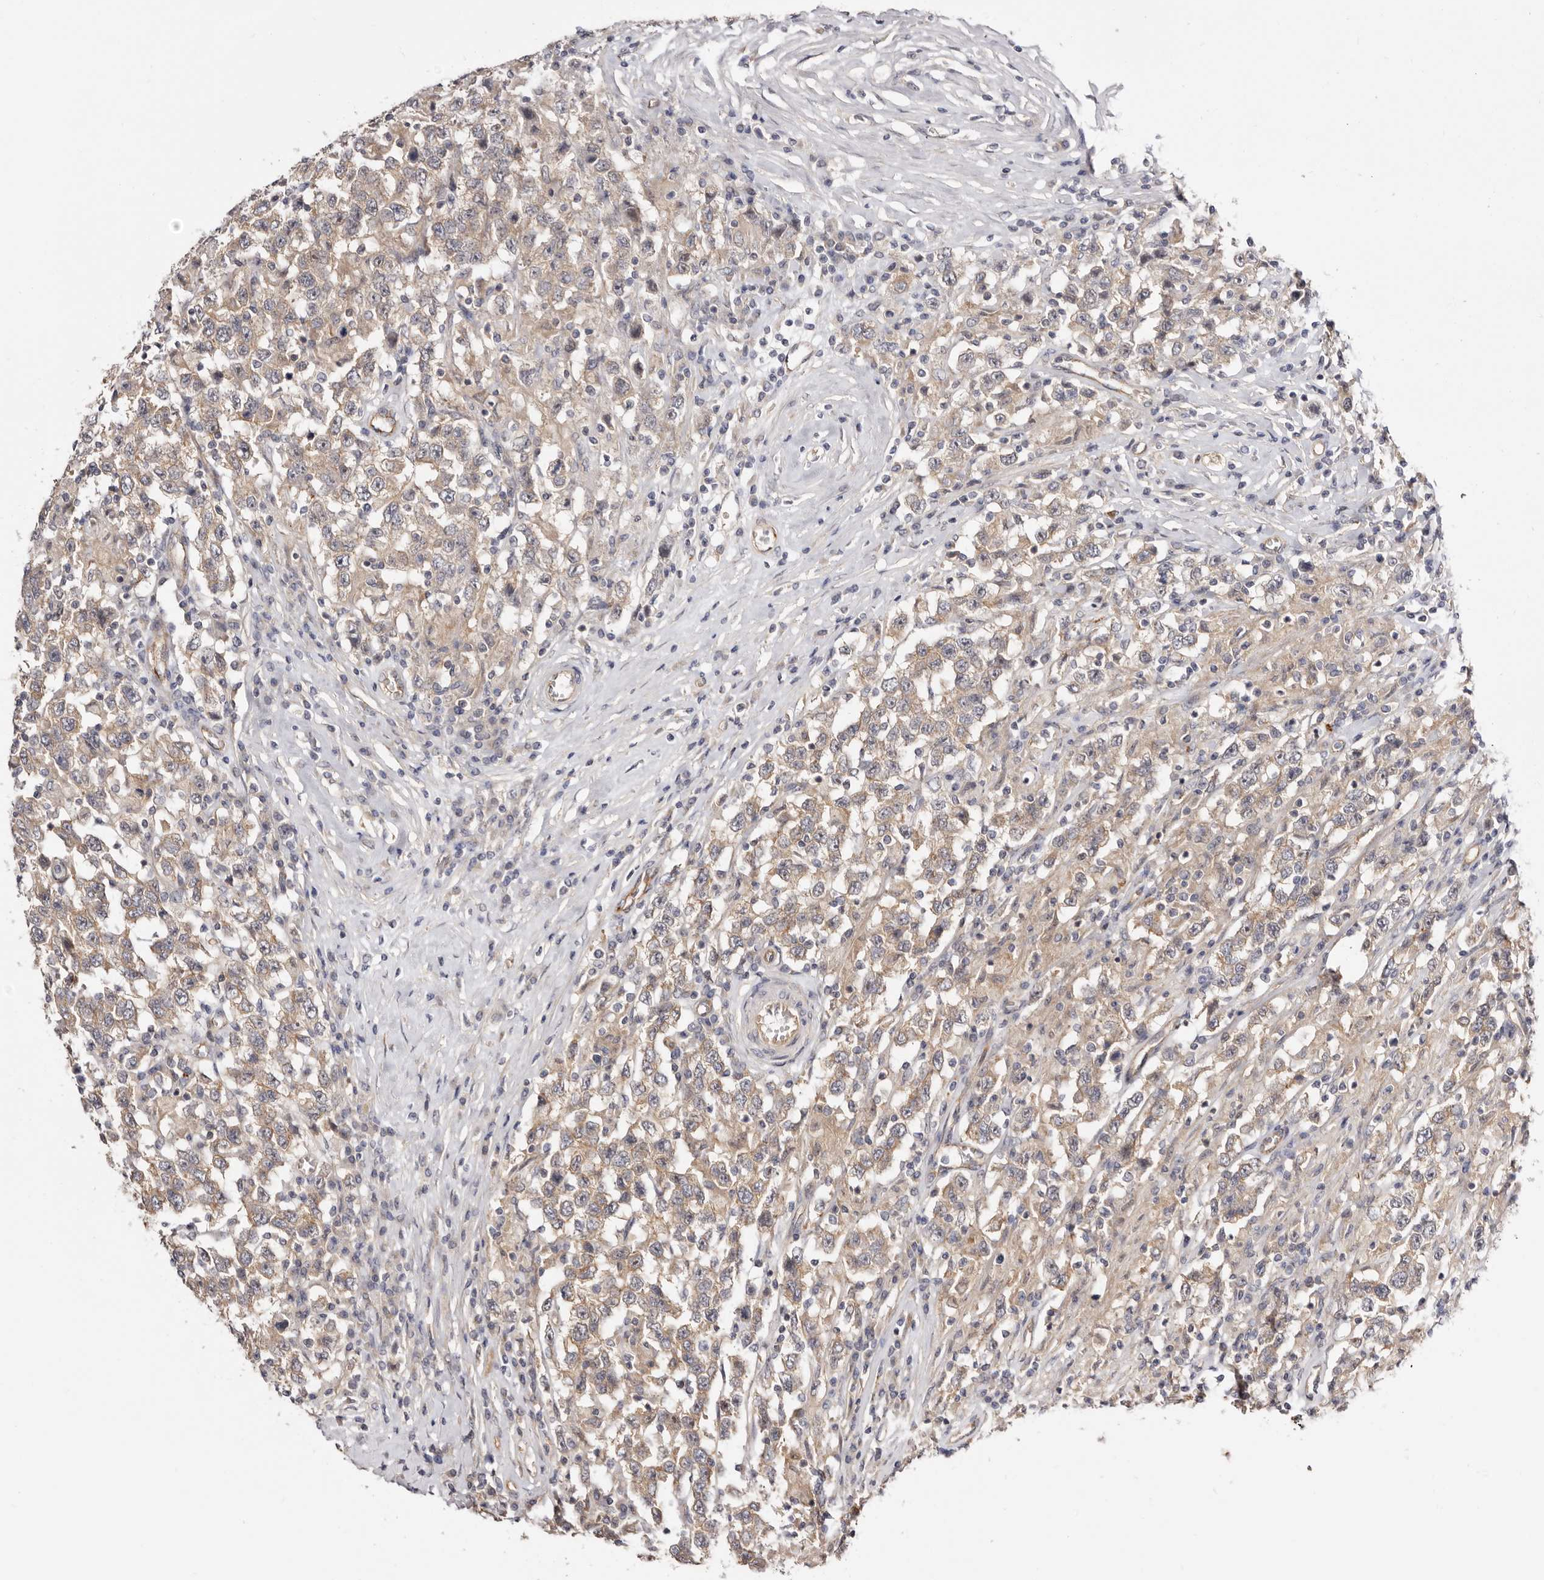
{"staining": {"intensity": "weak", "quantity": ">75%", "location": "cytoplasmic/membranous"}, "tissue": "testis cancer", "cell_type": "Tumor cells", "image_type": "cancer", "snomed": [{"axis": "morphology", "description": "Seminoma, NOS"}, {"axis": "topography", "description": "Testis"}], "caption": "Human seminoma (testis) stained with a protein marker displays weak staining in tumor cells.", "gene": "PANK4", "patient": {"sex": "male", "age": 41}}